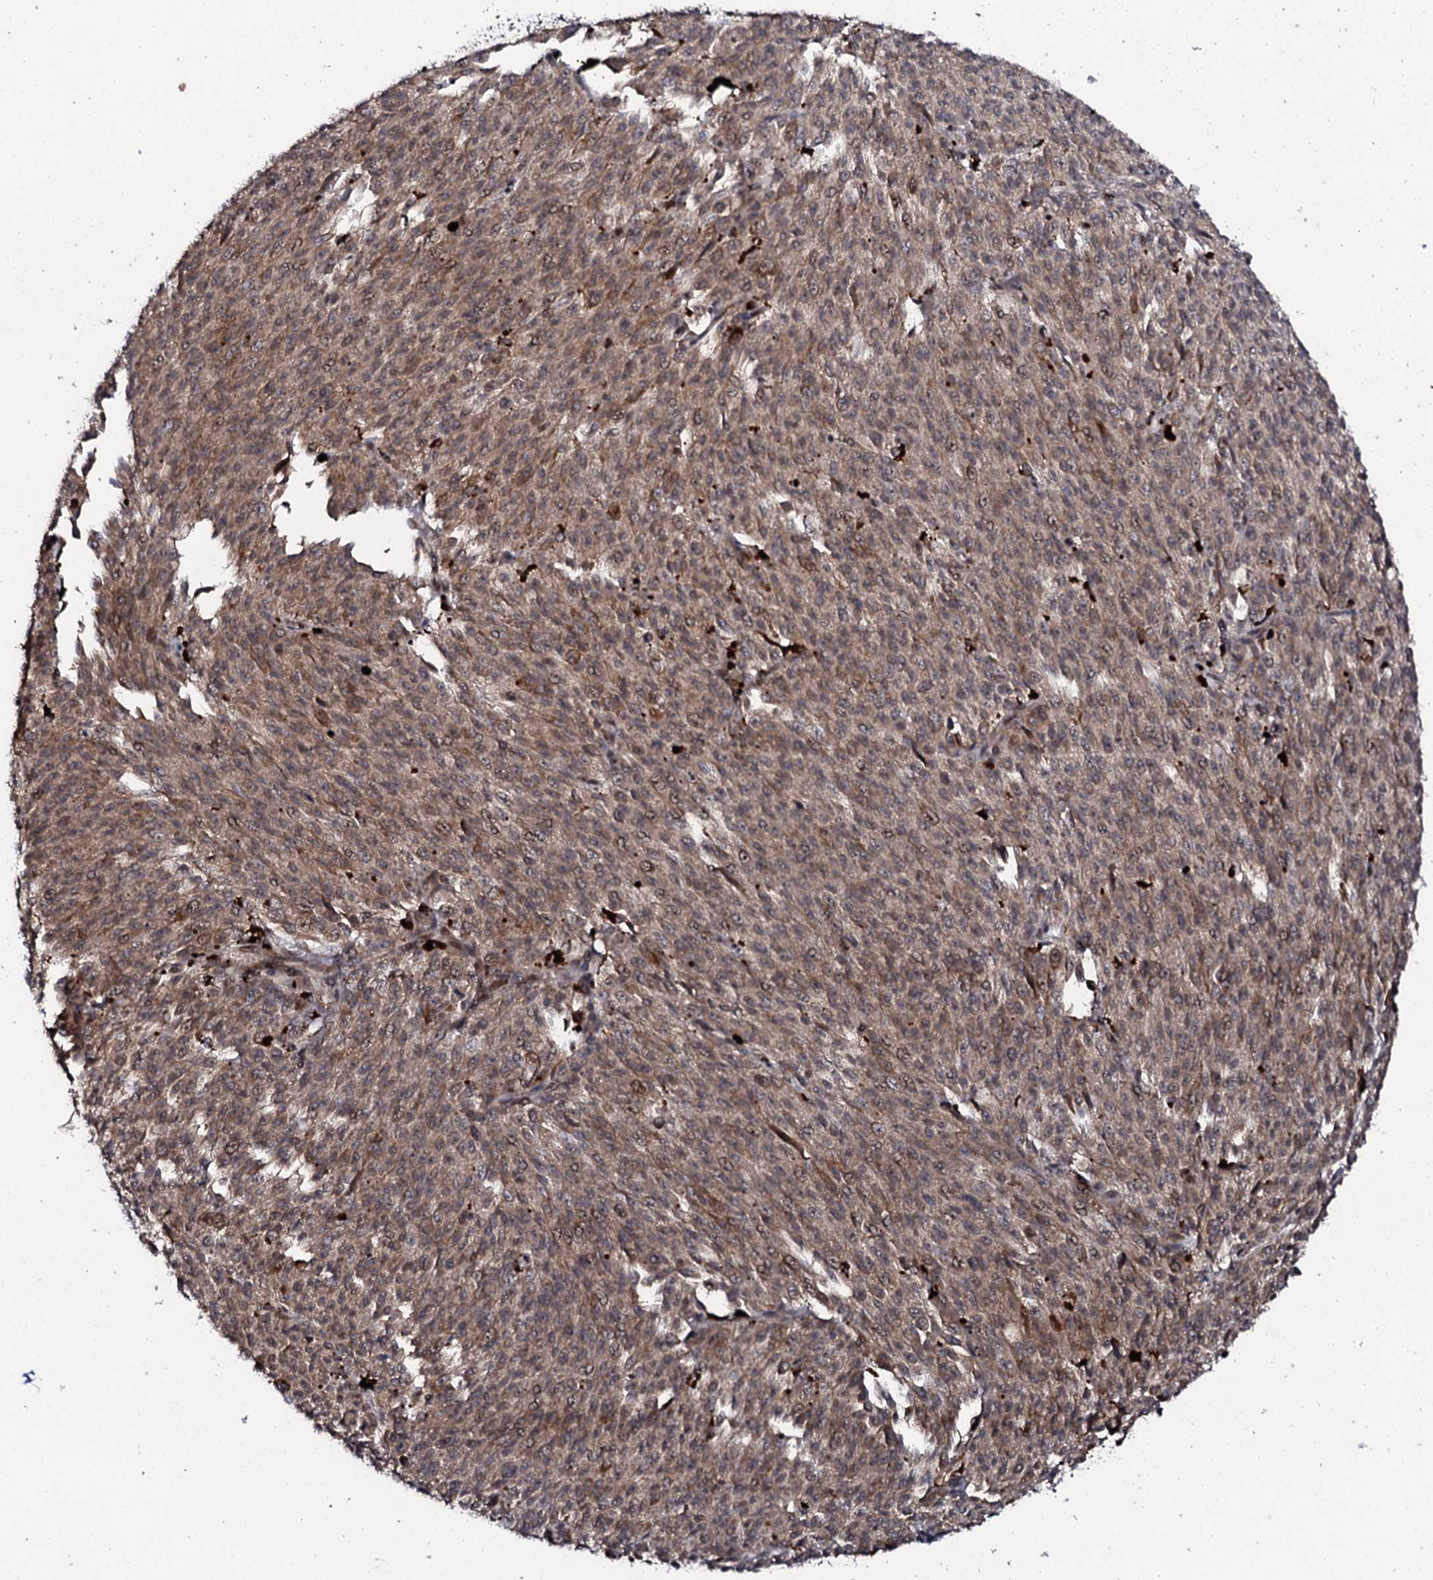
{"staining": {"intensity": "moderate", "quantity": ">75%", "location": "cytoplasmic/membranous"}, "tissue": "melanoma", "cell_type": "Tumor cells", "image_type": "cancer", "snomed": [{"axis": "morphology", "description": "Malignant melanoma, NOS"}, {"axis": "topography", "description": "Skin"}], "caption": "Immunohistochemistry (IHC) (DAB) staining of malignant melanoma displays moderate cytoplasmic/membranous protein expression in approximately >75% of tumor cells.", "gene": "FAM111A", "patient": {"sex": "female", "age": 52}}